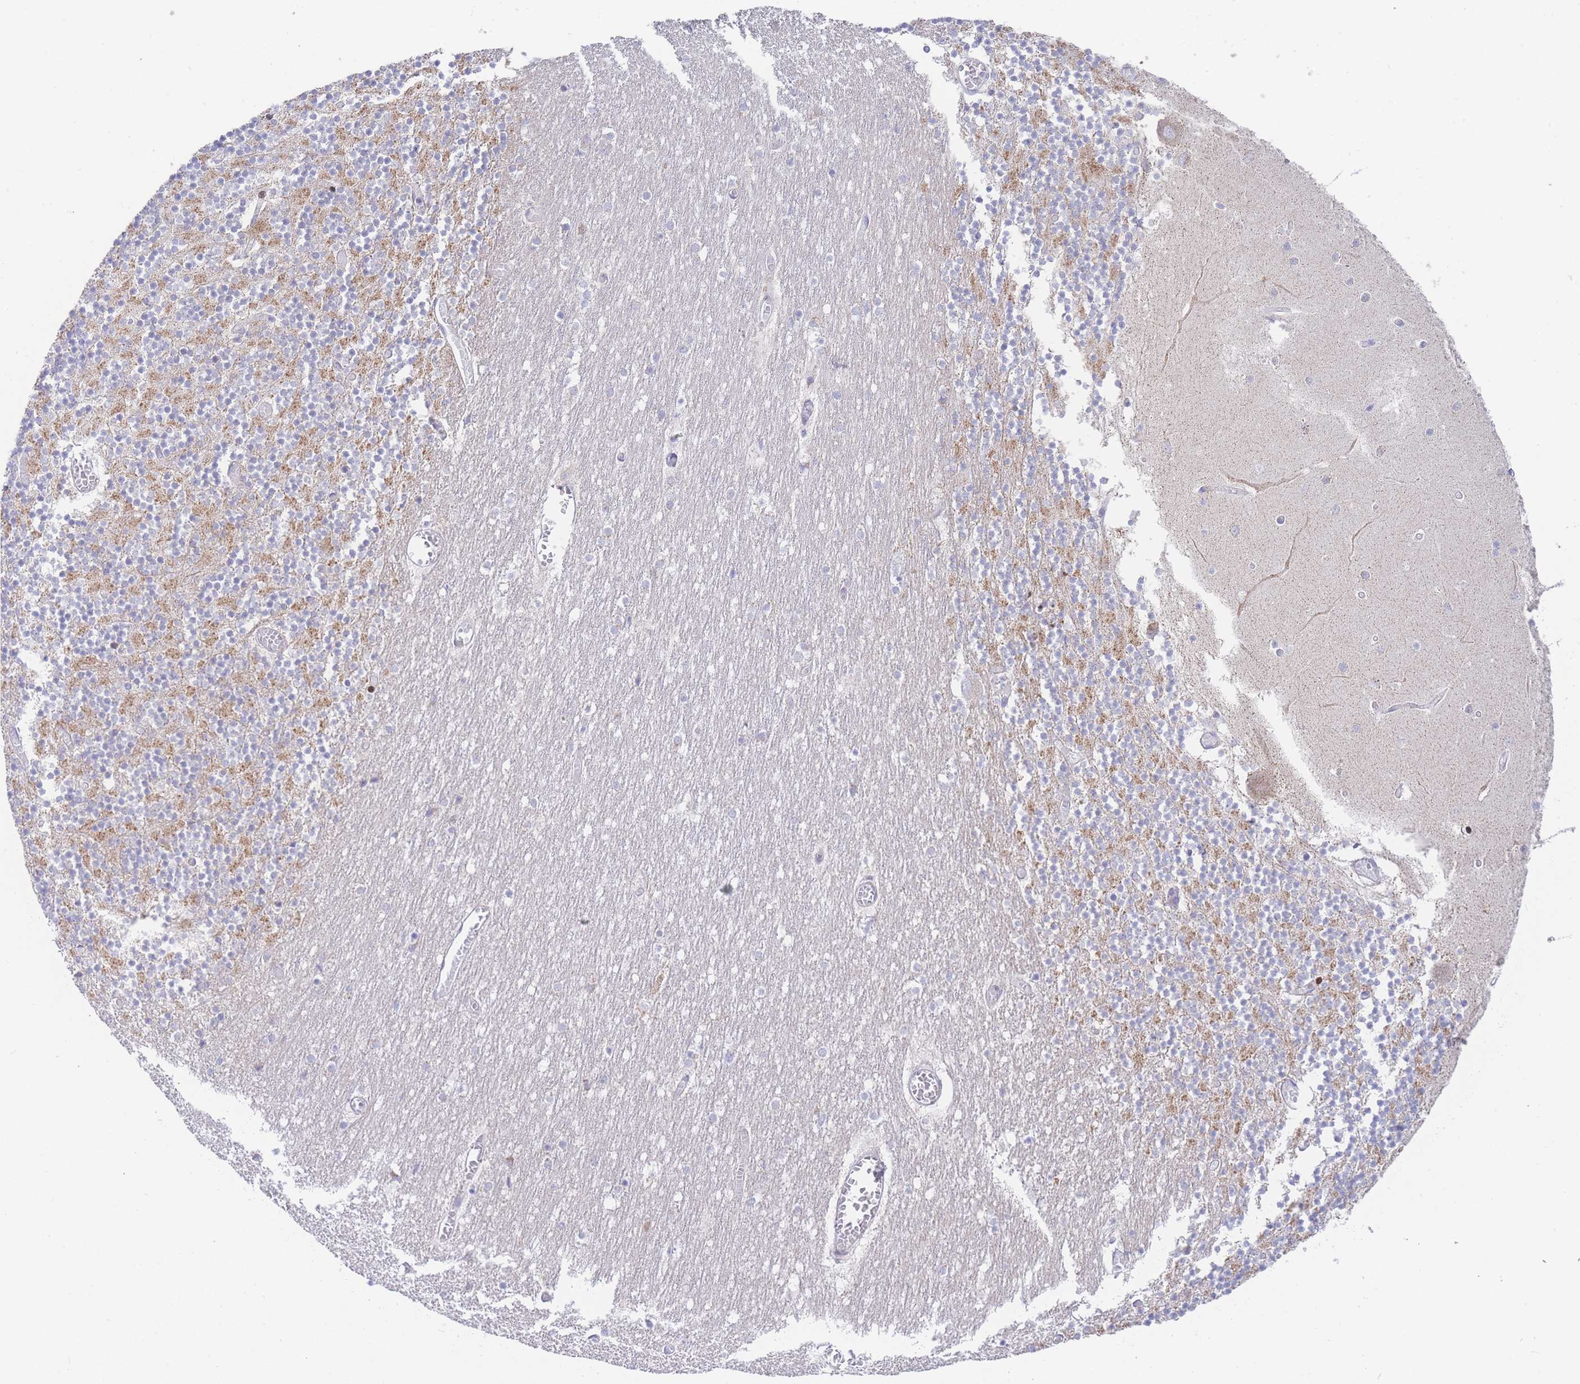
{"staining": {"intensity": "moderate", "quantity": "25%-75%", "location": "cytoplasmic/membranous"}, "tissue": "cerebellum", "cell_type": "Cells in granular layer", "image_type": "normal", "snomed": [{"axis": "morphology", "description": "Normal tissue, NOS"}, {"axis": "topography", "description": "Cerebellum"}], "caption": "Cerebellum was stained to show a protein in brown. There is medium levels of moderate cytoplasmic/membranous staining in approximately 25%-75% of cells in granular layer. (brown staining indicates protein expression, while blue staining denotes nuclei).", "gene": "GPAM", "patient": {"sex": "female", "age": 28}}